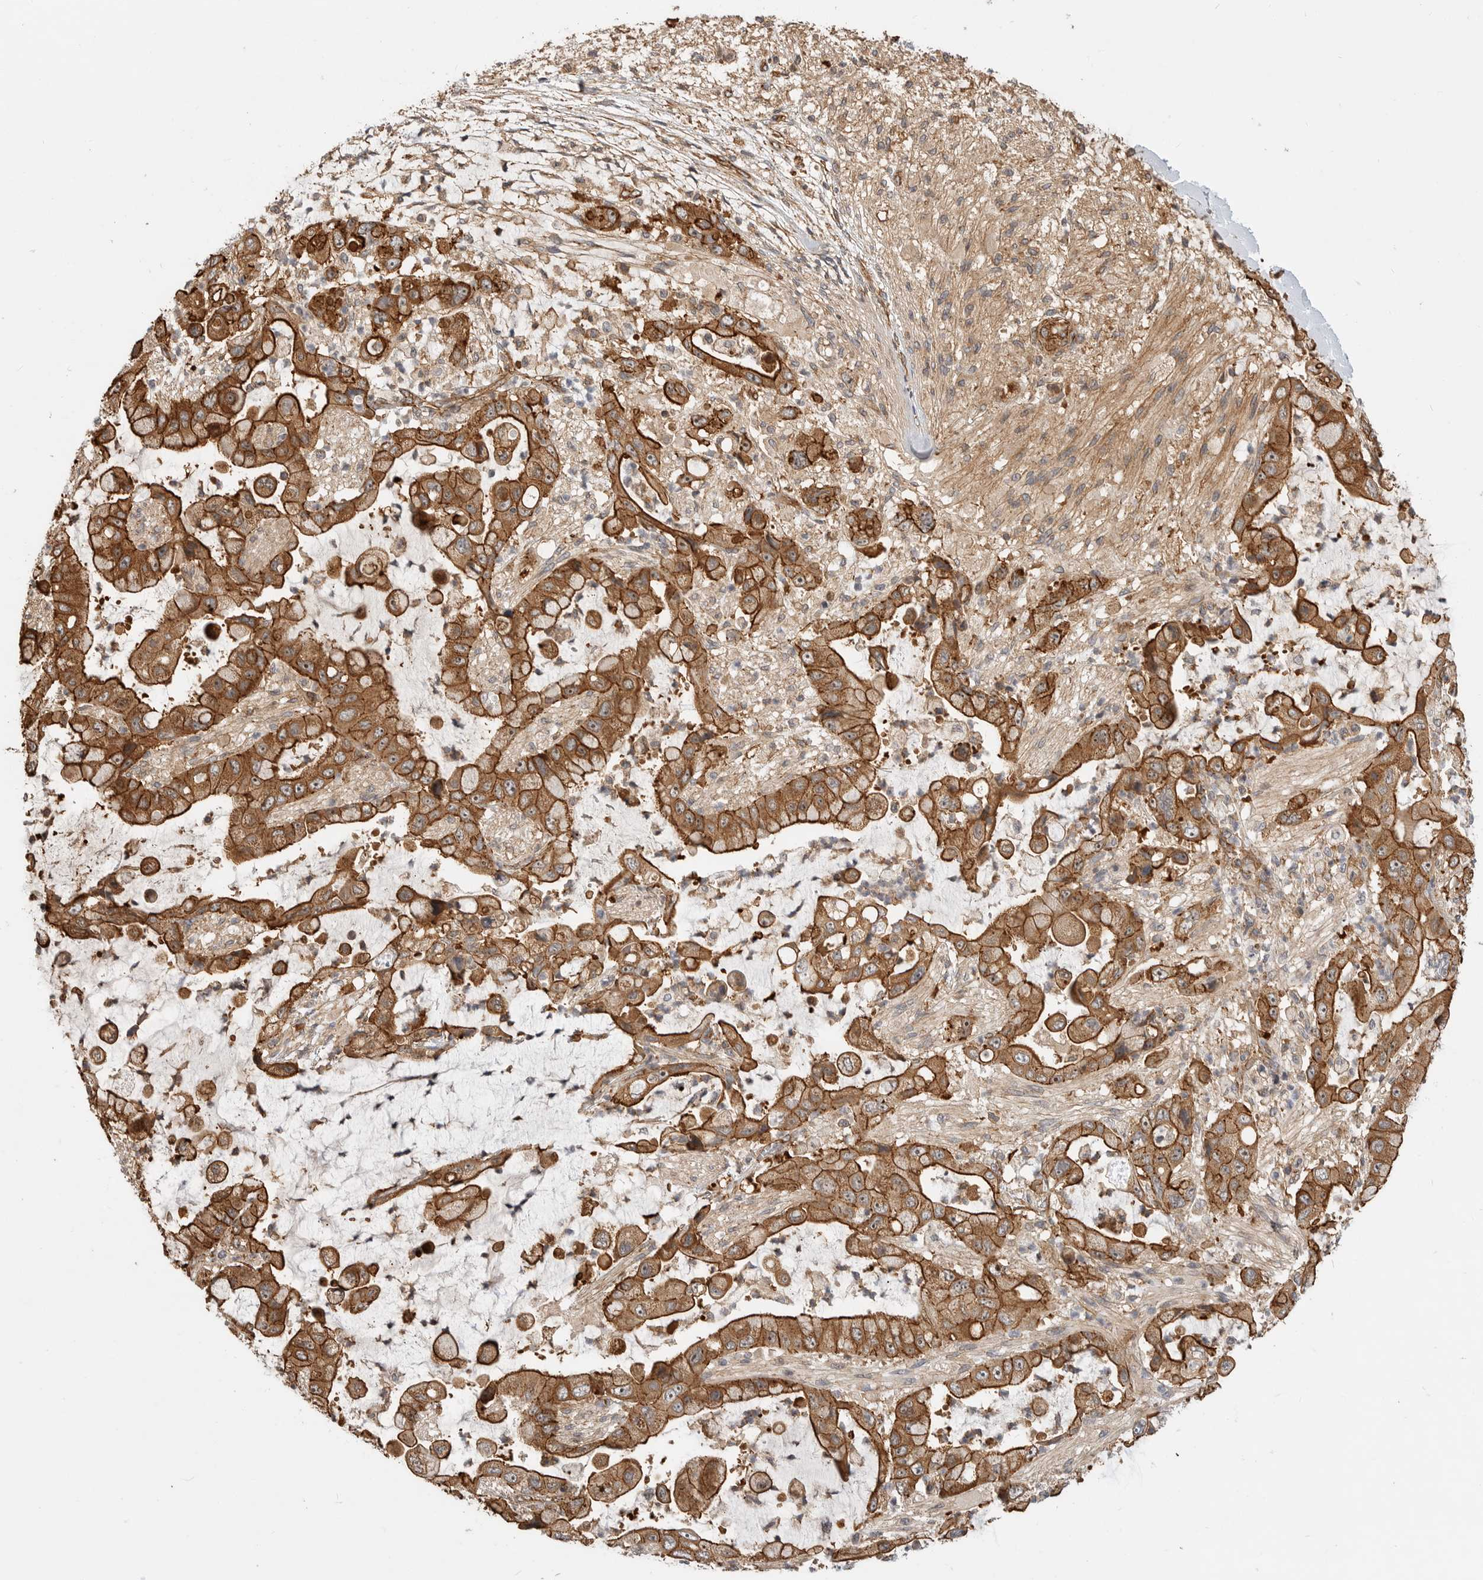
{"staining": {"intensity": "strong", "quantity": ">75%", "location": "cytoplasmic/membranous"}, "tissue": "liver cancer", "cell_type": "Tumor cells", "image_type": "cancer", "snomed": [{"axis": "morphology", "description": "Cholangiocarcinoma"}, {"axis": "topography", "description": "Liver"}], "caption": "Liver cholangiocarcinoma was stained to show a protein in brown. There is high levels of strong cytoplasmic/membranous expression in about >75% of tumor cells.", "gene": "GPATCH2", "patient": {"sex": "female", "age": 54}}